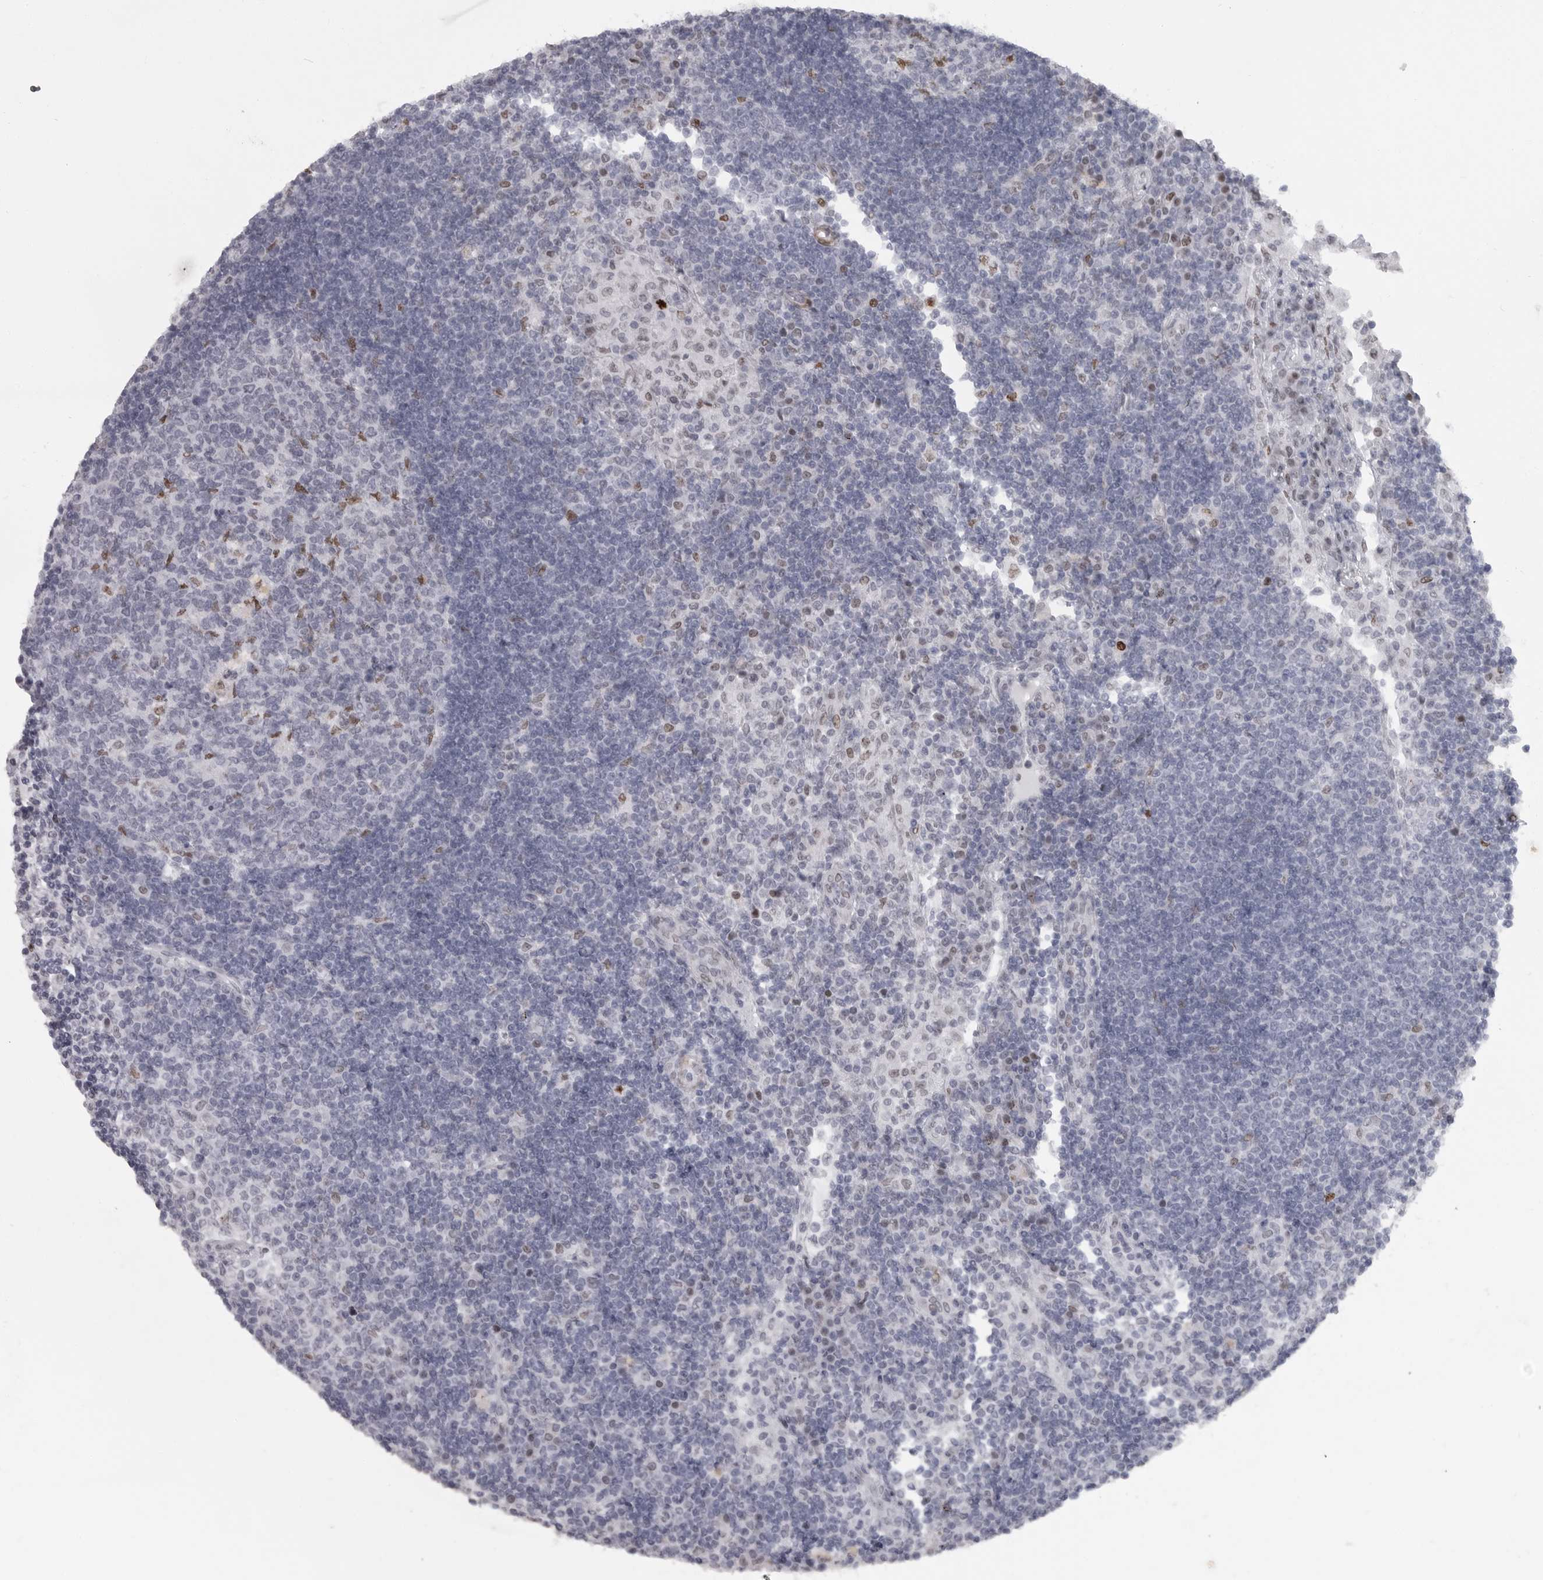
{"staining": {"intensity": "moderate", "quantity": "<25%", "location": "nuclear"}, "tissue": "lymph node", "cell_type": "Germinal center cells", "image_type": "normal", "snomed": [{"axis": "morphology", "description": "Normal tissue, NOS"}, {"axis": "topography", "description": "Lymph node"}], "caption": "An image of lymph node stained for a protein demonstrates moderate nuclear brown staining in germinal center cells. Nuclei are stained in blue.", "gene": "HMGN3", "patient": {"sex": "female", "age": 53}}